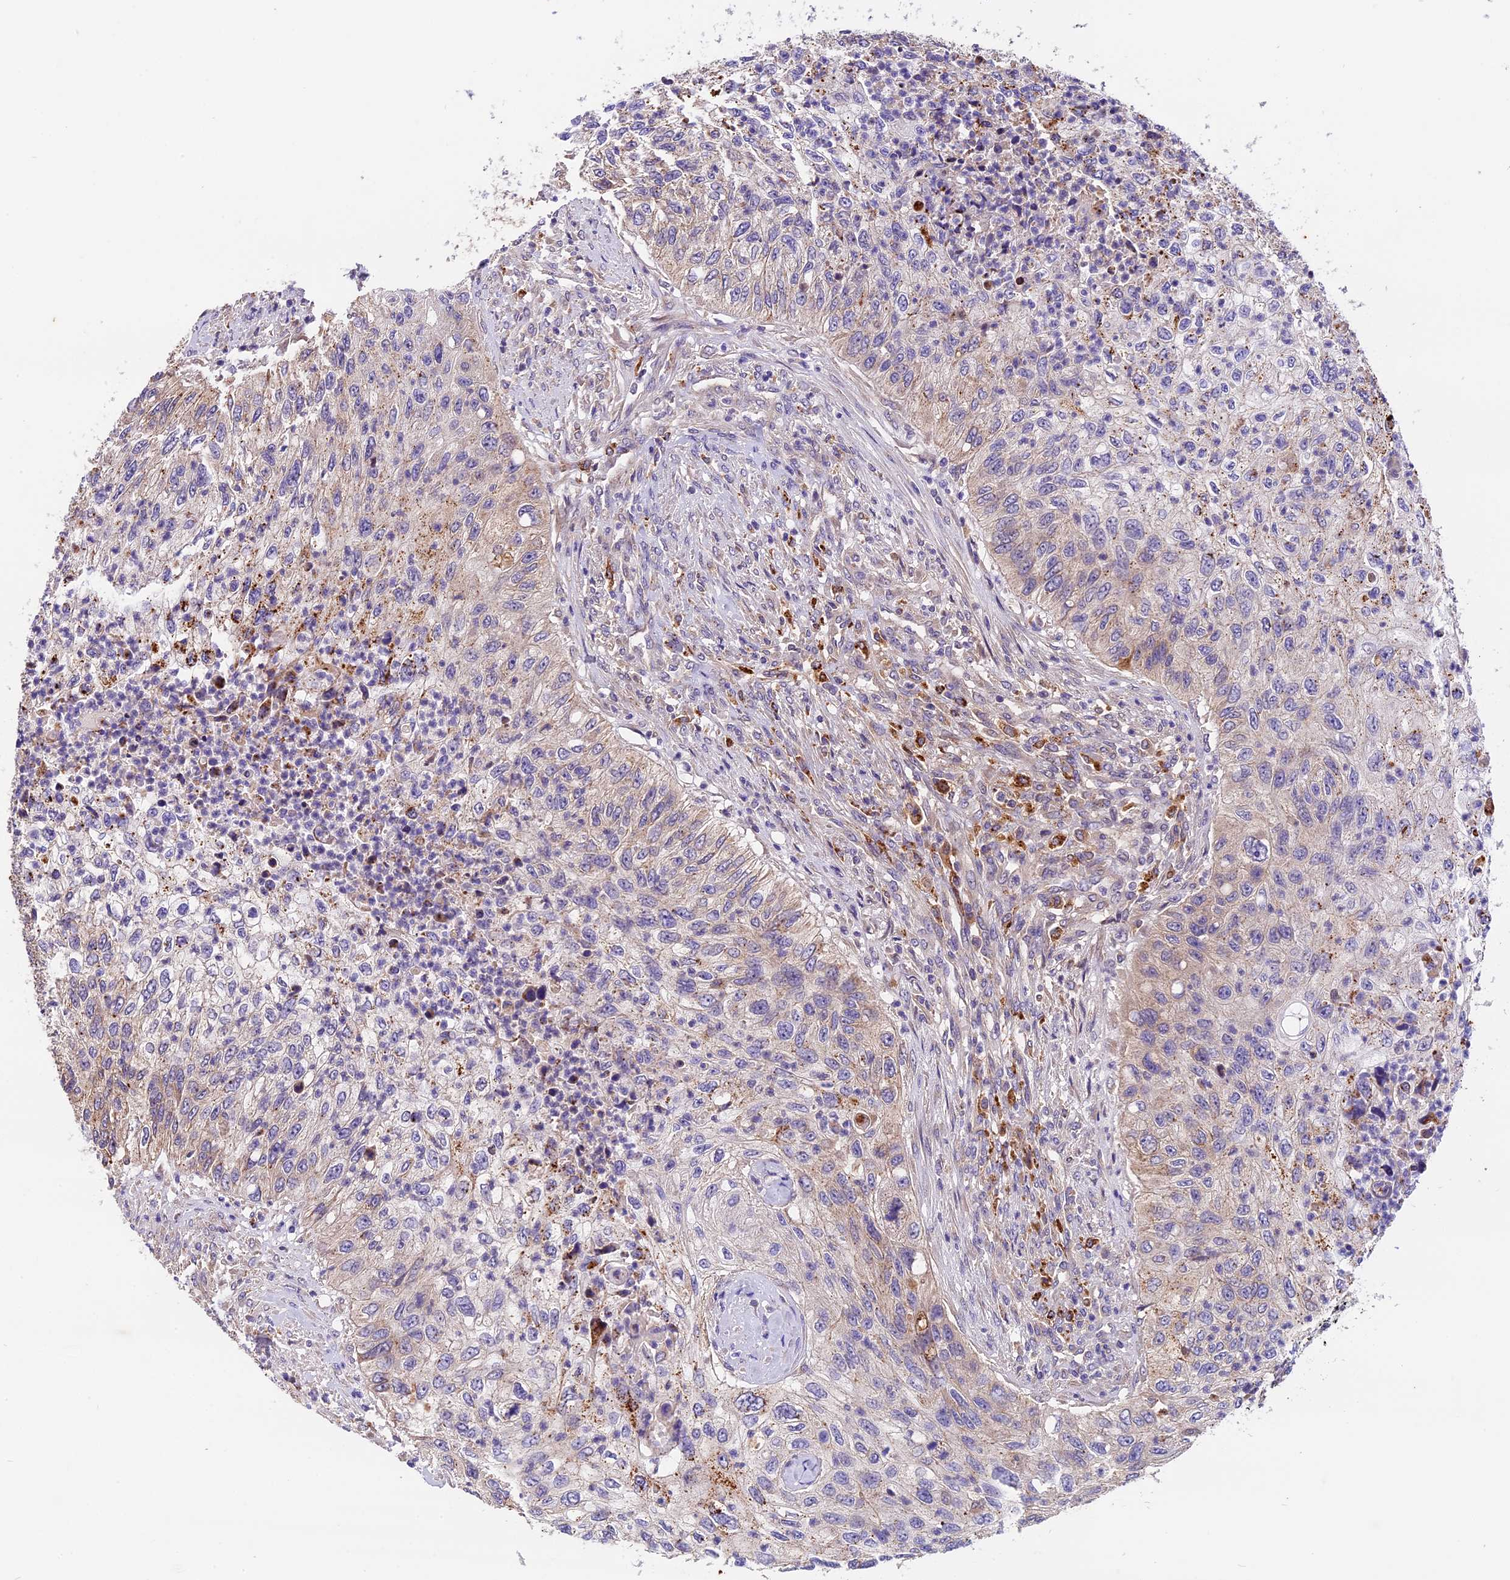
{"staining": {"intensity": "weak", "quantity": "25%-75%", "location": "cytoplasmic/membranous"}, "tissue": "urothelial cancer", "cell_type": "Tumor cells", "image_type": "cancer", "snomed": [{"axis": "morphology", "description": "Urothelial carcinoma, High grade"}, {"axis": "topography", "description": "Urinary bladder"}], "caption": "Protein positivity by immunohistochemistry demonstrates weak cytoplasmic/membranous expression in about 25%-75% of tumor cells in urothelial cancer.", "gene": "COPE", "patient": {"sex": "female", "age": 60}}